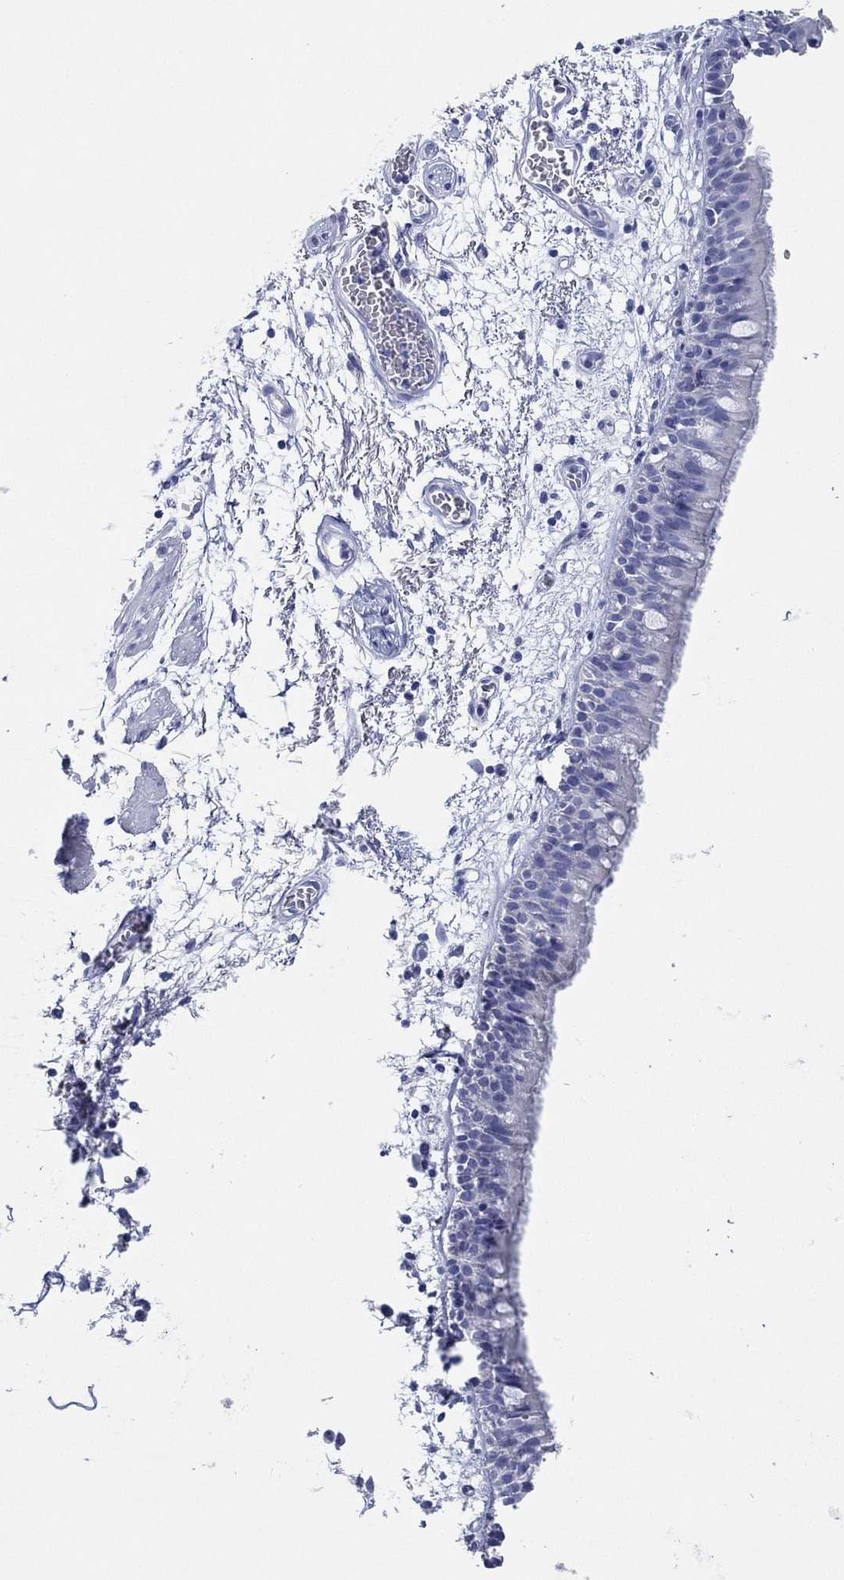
{"staining": {"intensity": "negative", "quantity": "none", "location": "none"}, "tissue": "bronchus", "cell_type": "Respiratory epithelial cells", "image_type": "normal", "snomed": [{"axis": "morphology", "description": "Normal tissue, NOS"}, {"axis": "morphology", "description": "Squamous cell carcinoma, NOS"}, {"axis": "topography", "description": "Cartilage tissue"}, {"axis": "topography", "description": "Bronchus"}, {"axis": "topography", "description": "Lung"}], "caption": "Immunohistochemical staining of unremarkable human bronchus exhibits no significant positivity in respiratory epithelial cells.", "gene": "HCRT", "patient": {"sex": "male", "age": 66}}